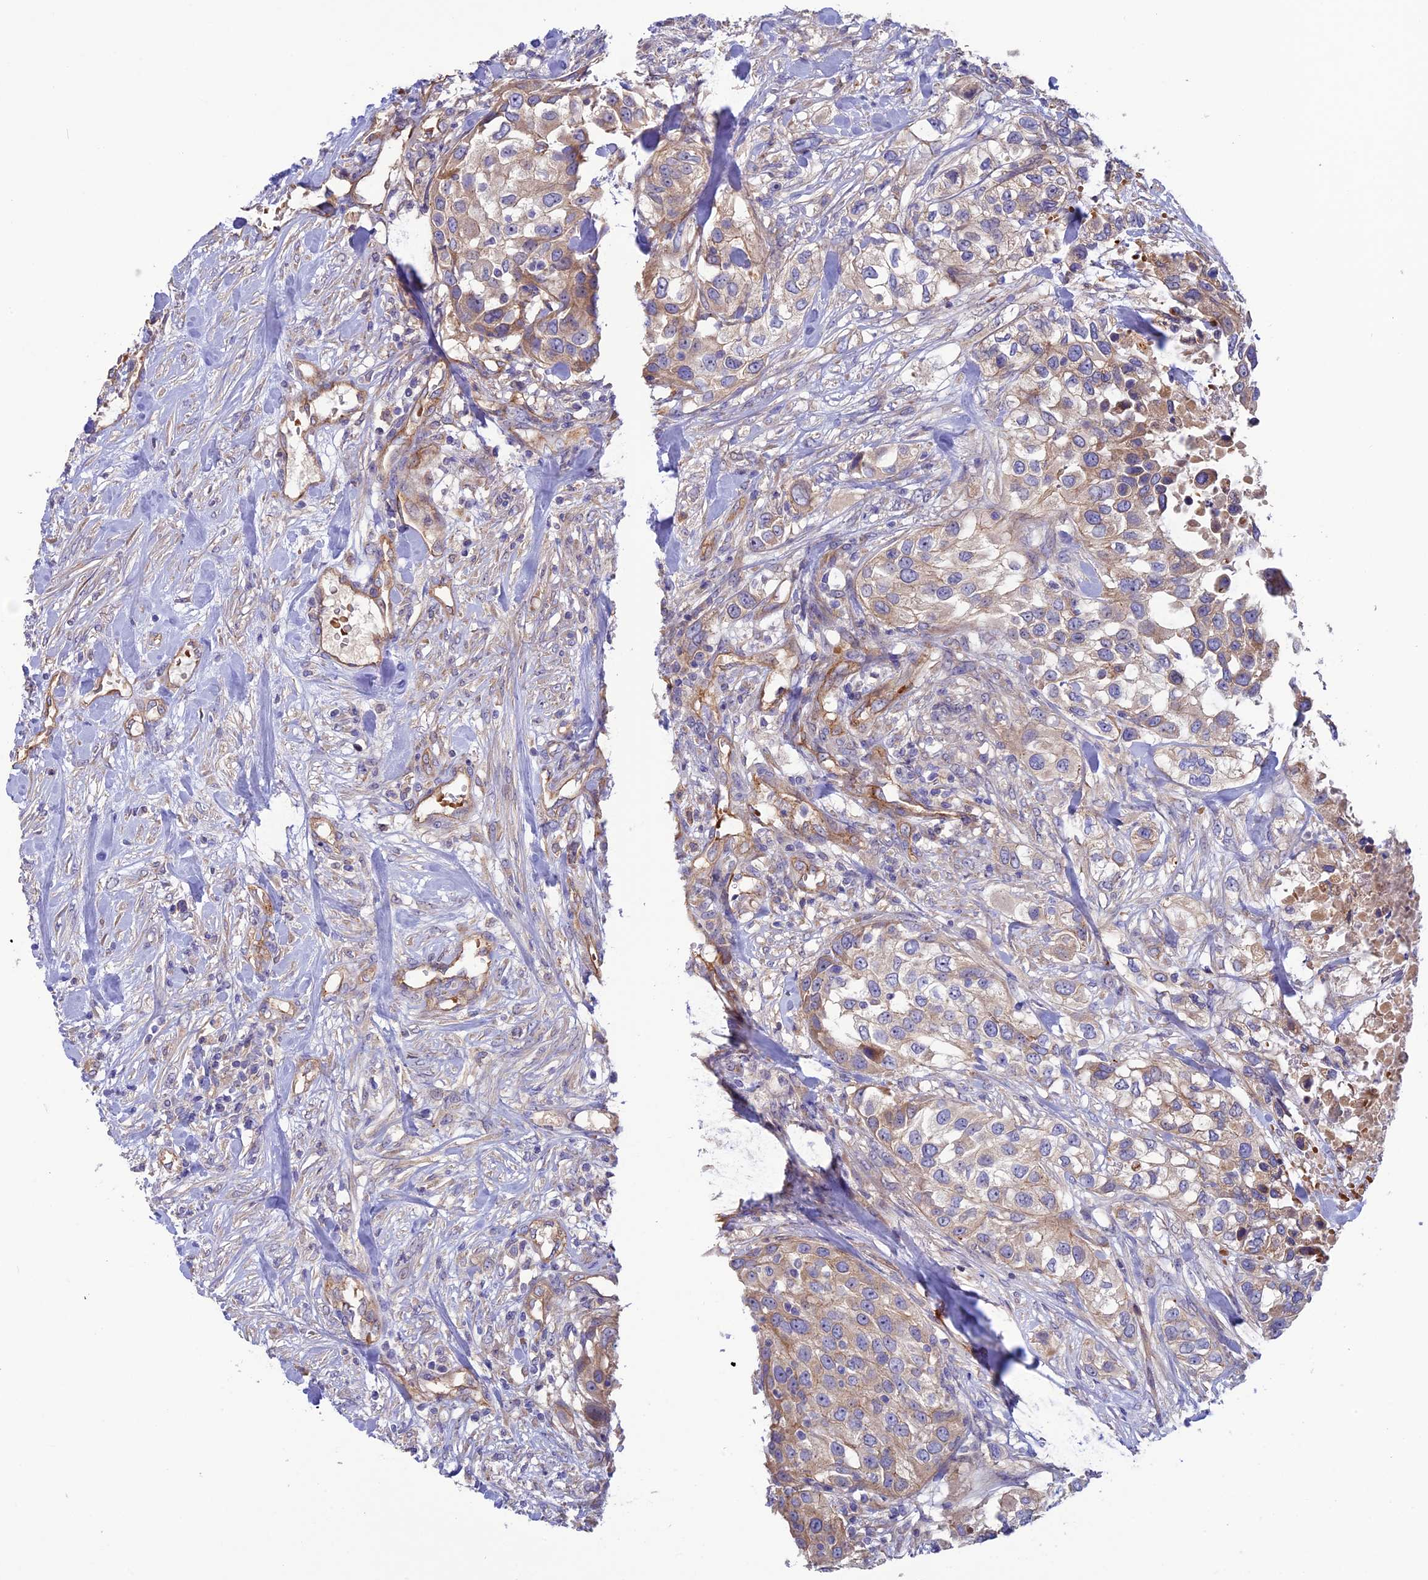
{"staining": {"intensity": "weak", "quantity": "25%-75%", "location": "cytoplasmic/membranous"}, "tissue": "urothelial cancer", "cell_type": "Tumor cells", "image_type": "cancer", "snomed": [{"axis": "morphology", "description": "Urothelial carcinoma, High grade"}, {"axis": "topography", "description": "Urinary bladder"}], "caption": "IHC (DAB) staining of urothelial cancer reveals weak cytoplasmic/membranous protein staining in approximately 25%-75% of tumor cells.", "gene": "DUS3L", "patient": {"sex": "female", "age": 80}}